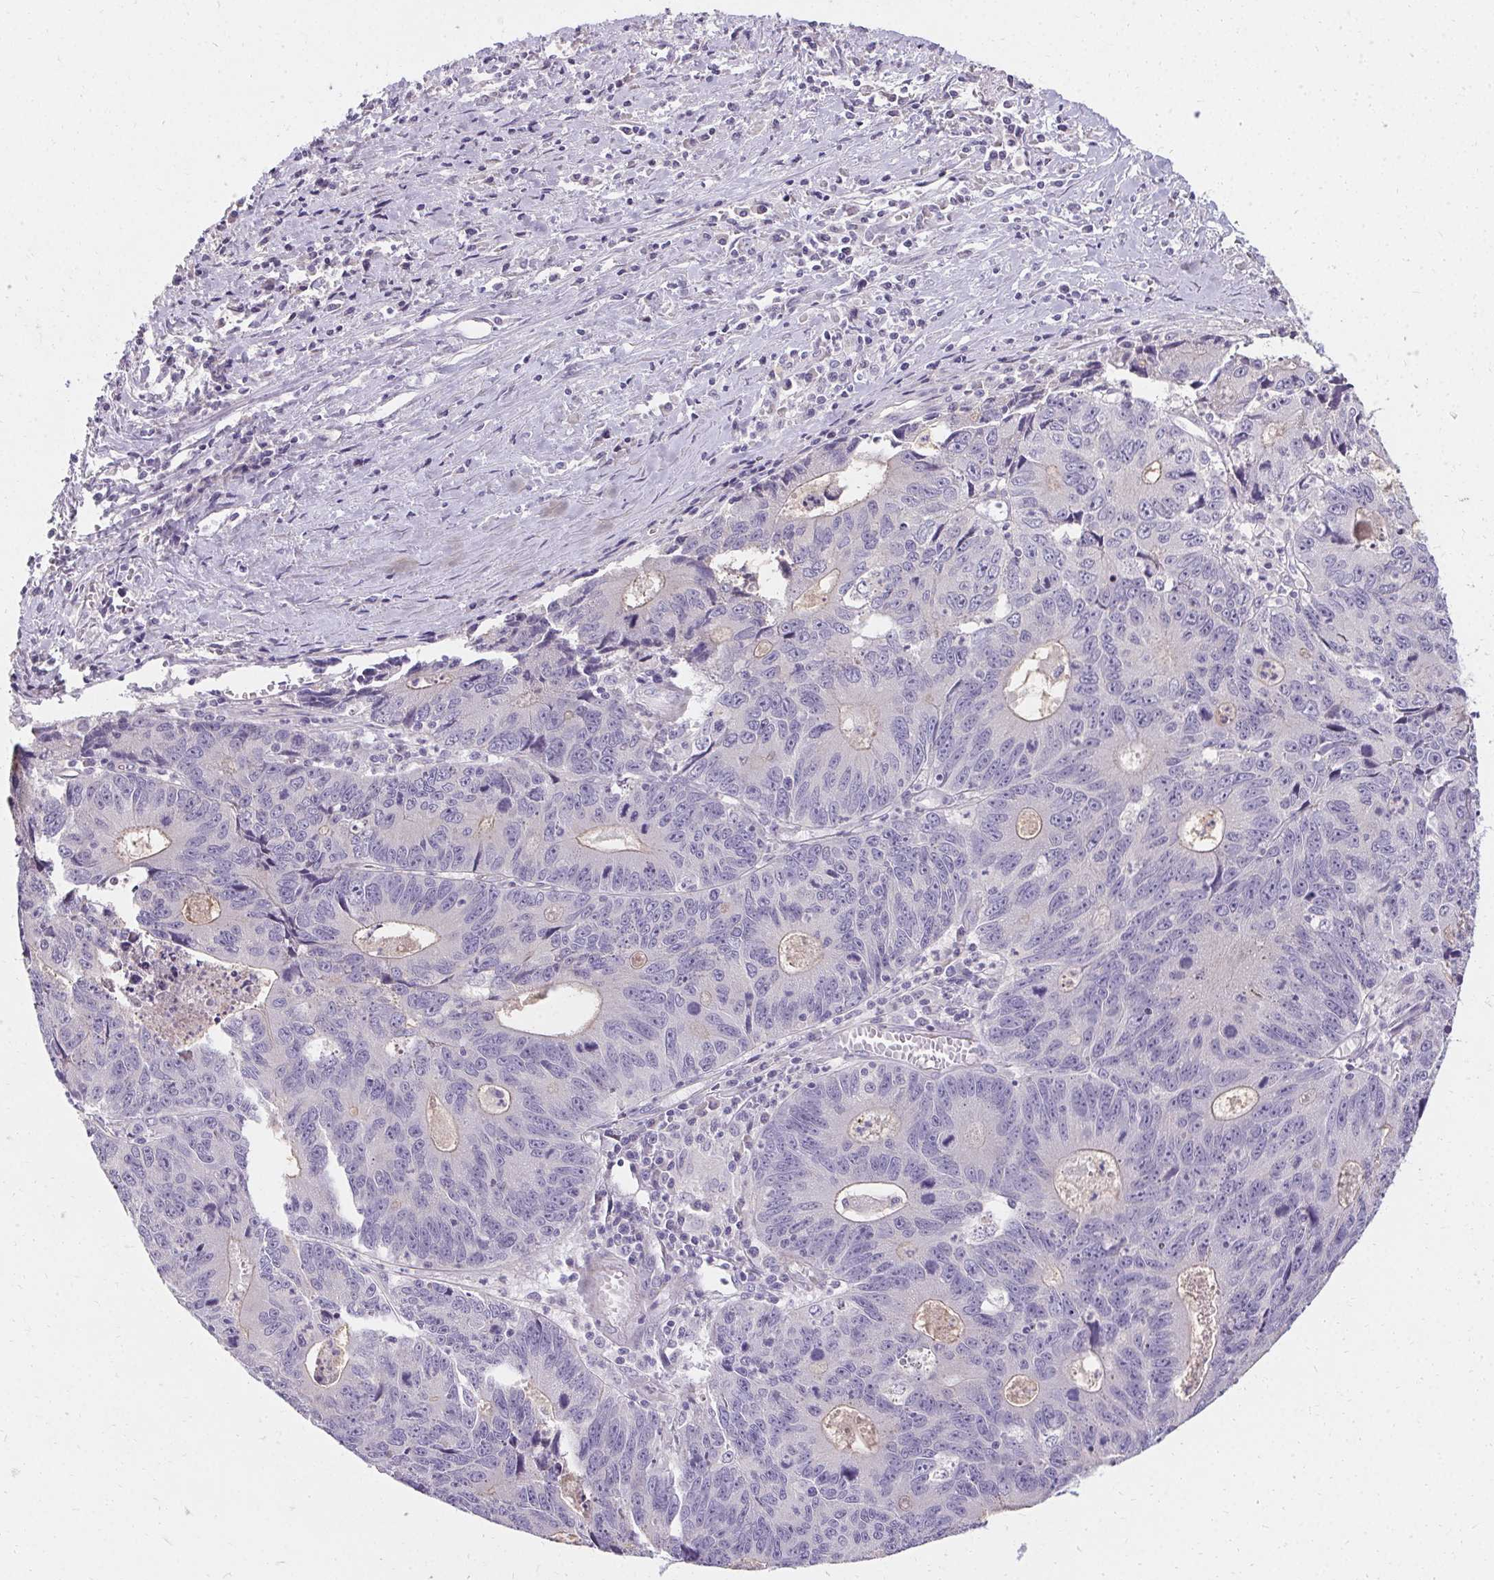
{"staining": {"intensity": "negative", "quantity": "none", "location": "none"}, "tissue": "liver cancer", "cell_type": "Tumor cells", "image_type": "cancer", "snomed": [{"axis": "morphology", "description": "Cholangiocarcinoma"}, {"axis": "topography", "description": "Liver"}], "caption": "This is a histopathology image of immunohistochemistry (IHC) staining of liver cancer (cholangiocarcinoma), which shows no positivity in tumor cells. Brightfield microscopy of immunohistochemistry (IHC) stained with DAB (3,3'-diaminobenzidine) (brown) and hematoxylin (blue), captured at high magnification.", "gene": "TRIP13", "patient": {"sex": "male", "age": 65}}